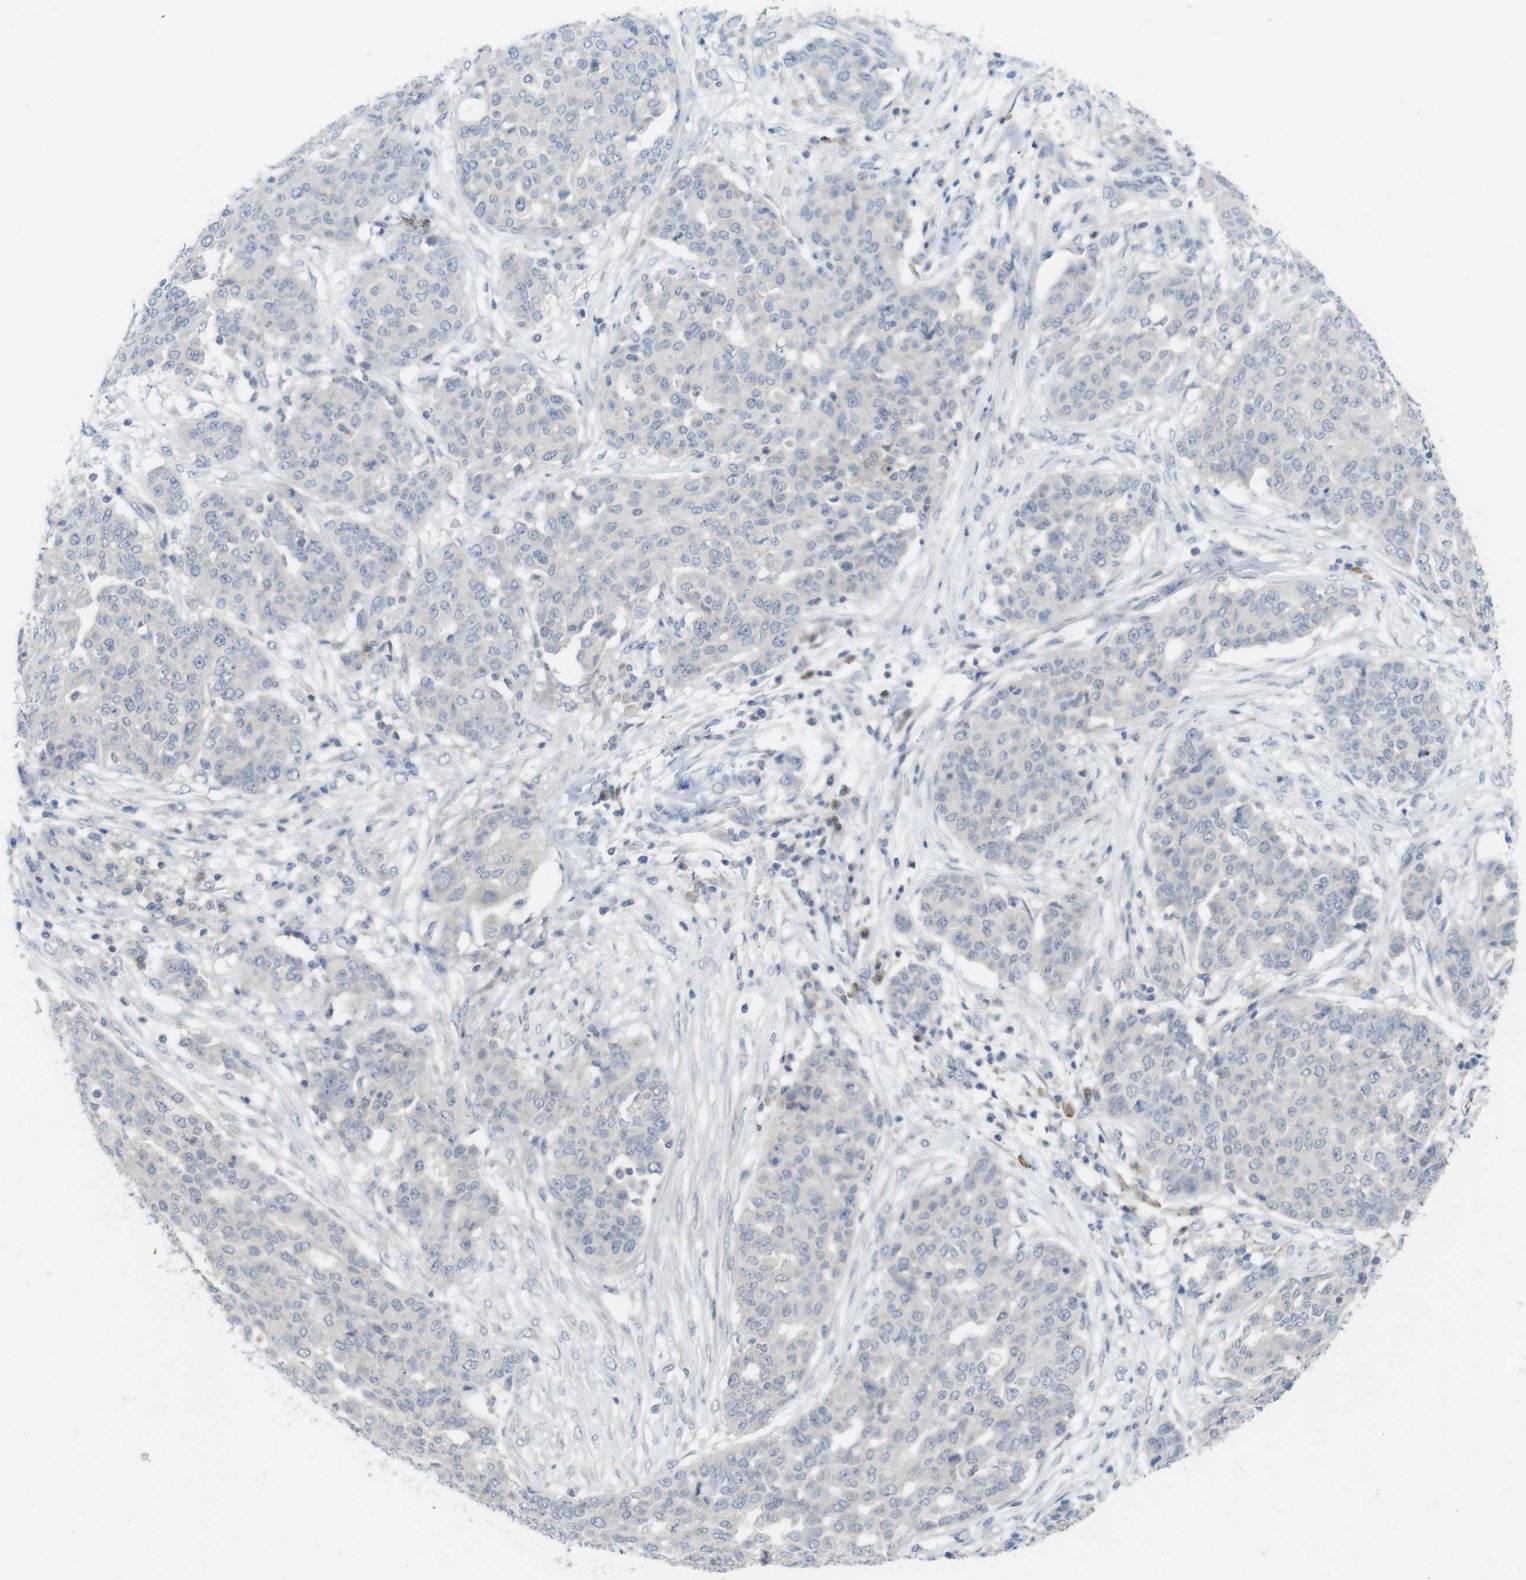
{"staining": {"intensity": "negative", "quantity": "none", "location": "none"}, "tissue": "ovarian cancer", "cell_type": "Tumor cells", "image_type": "cancer", "snomed": [{"axis": "morphology", "description": "Cystadenocarcinoma, serous, NOS"}, {"axis": "topography", "description": "Soft tissue"}, {"axis": "topography", "description": "Ovary"}], "caption": "There is no significant positivity in tumor cells of serous cystadenocarcinoma (ovarian). (DAB (3,3'-diaminobenzidine) IHC visualized using brightfield microscopy, high magnification).", "gene": "SLAMF7", "patient": {"sex": "female", "age": 57}}